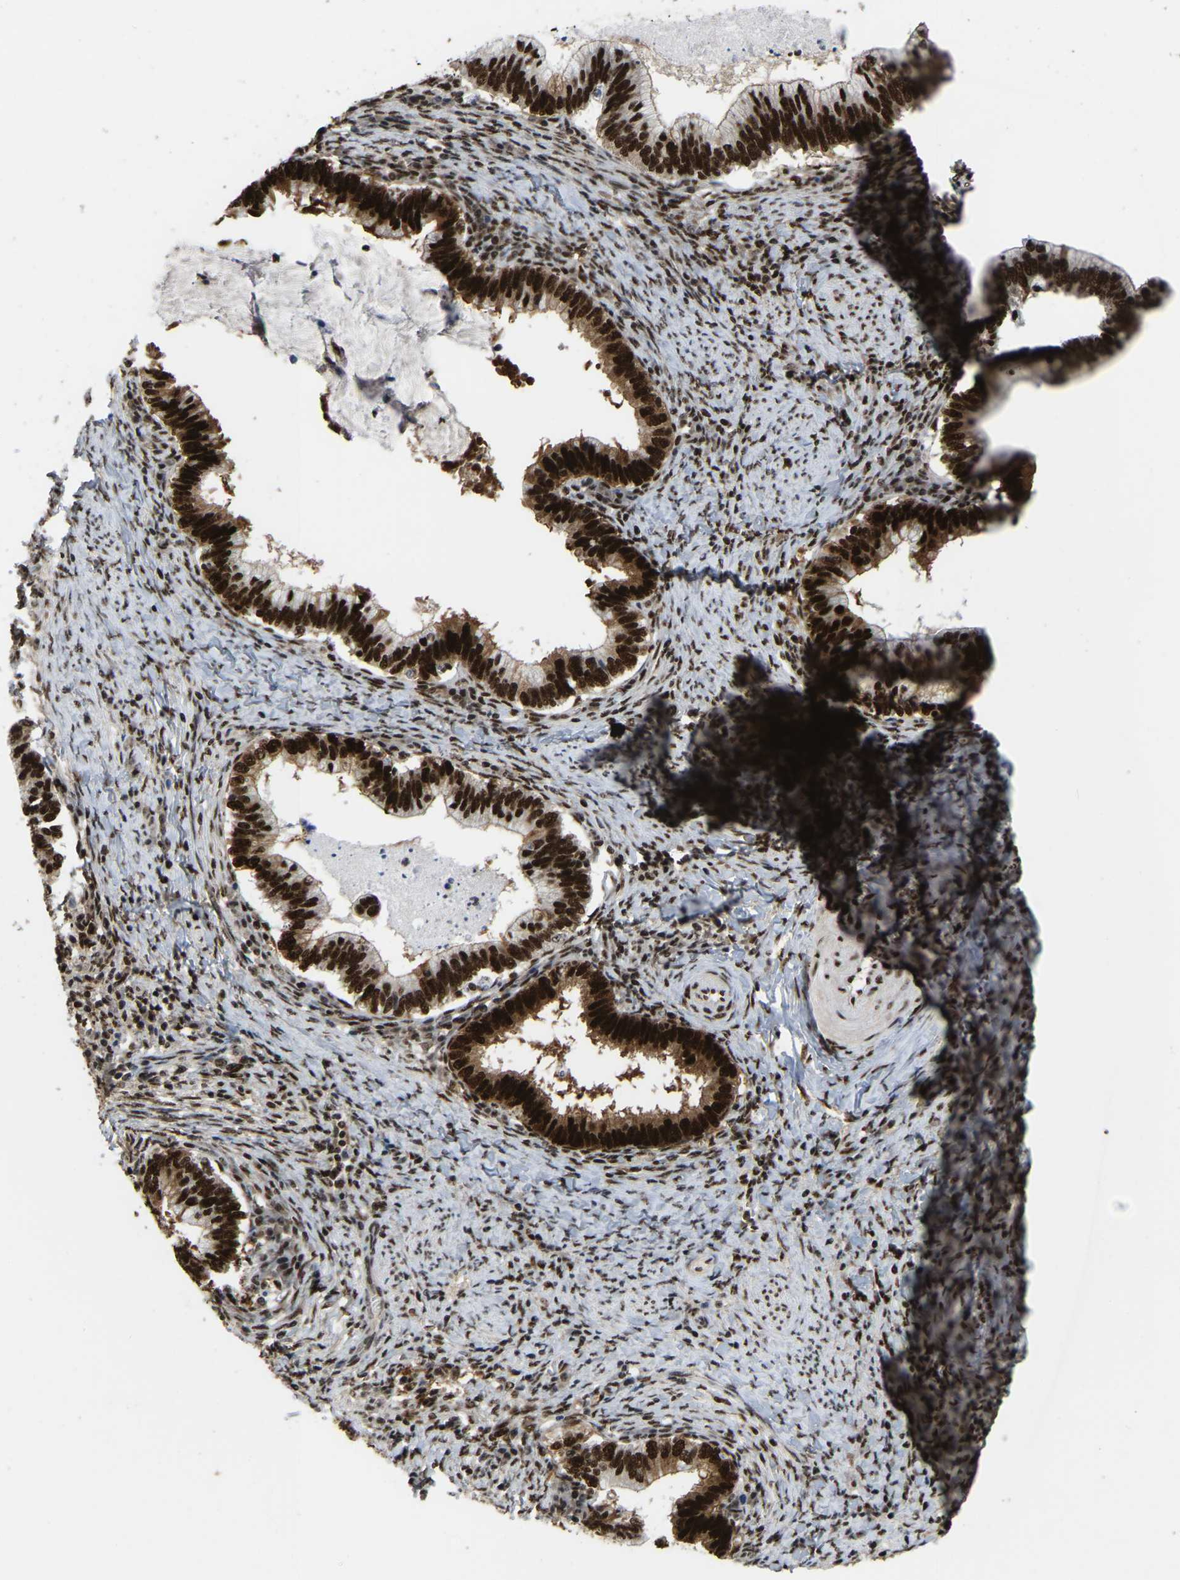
{"staining": {"intensity": "strong", "quantity": ">75%", "location": "nuclear"}, "tissue": "cervical cancer", "cell_type": "Tumor cells", "image_type": "cancer", "snomed": [{"axis": "morphology", "description": "Adenocarcinoma, NOS"}, {"axis": "topography", "description": "Cervix"}], "caption": "Human adenocarcinoma (cervical) stained for a protein (brown) demonstrates strong nuclear positive staining in about >75% of tumor cells.", "gene": "TBL1XR1", "patient": {"sex": "female", "age": 36}}